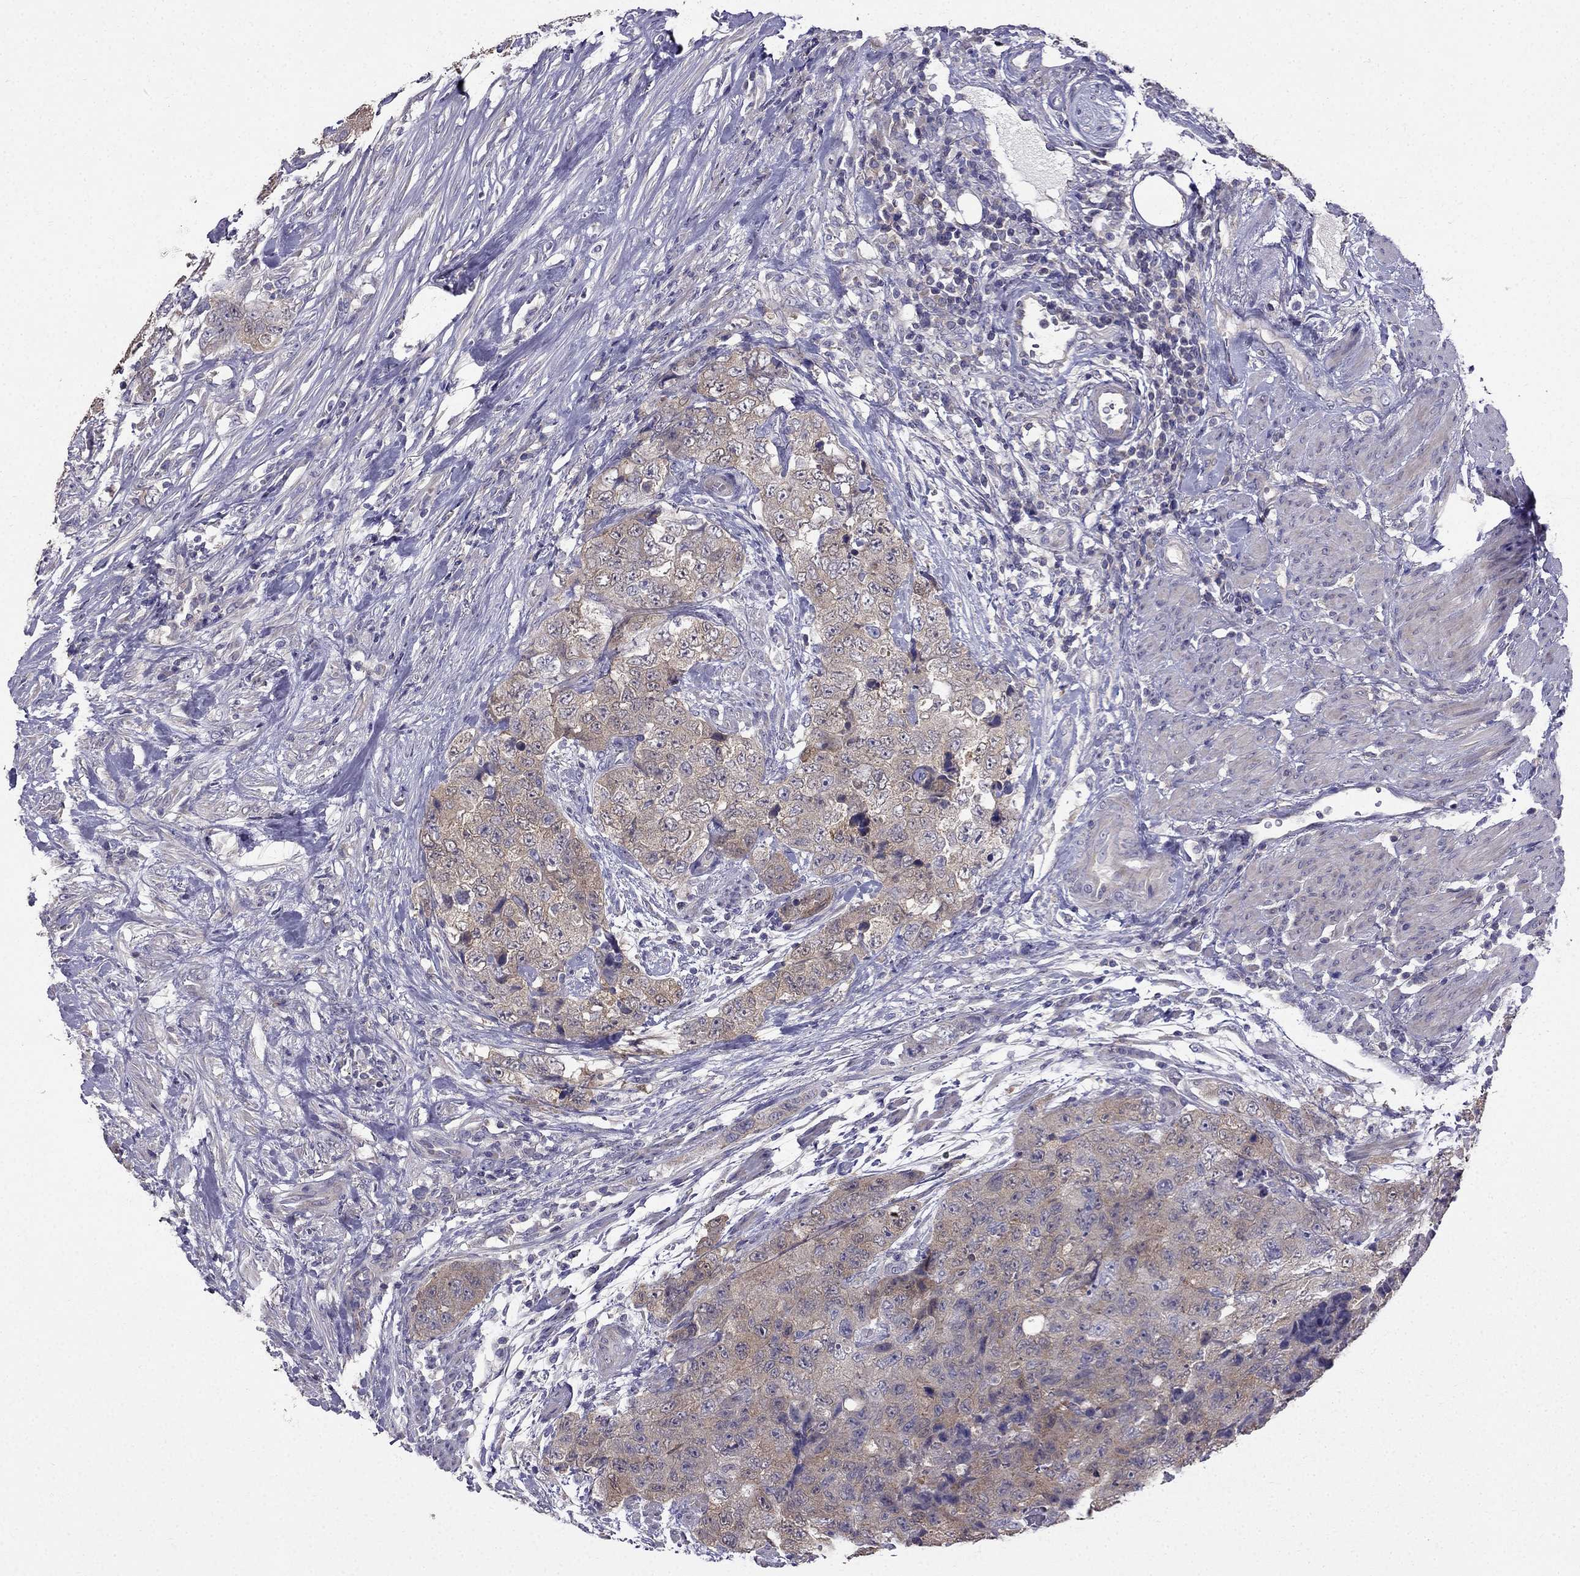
{"staining": {"intensity": "weak", "quantity": ">75%", "location": "cytoplasmic/membranous"}, "tissue": "urothelial cancer", "cell_type": "Tumor cells", "image_type": "cancer", "snomed": [{"axis": "morphology", "description": "Urothelial carcinoma, High grade"}, {"axis": "topography", "description": "Urinary bladder"}], "caption": "Urothelial cancer was stained to show a protein in brown. There is low levels of weak cytoplasmic/membranous staining in about >75% of tumor cells.", "gene": "AS3MT", "patient": {"sex": "female", "age": 78}}